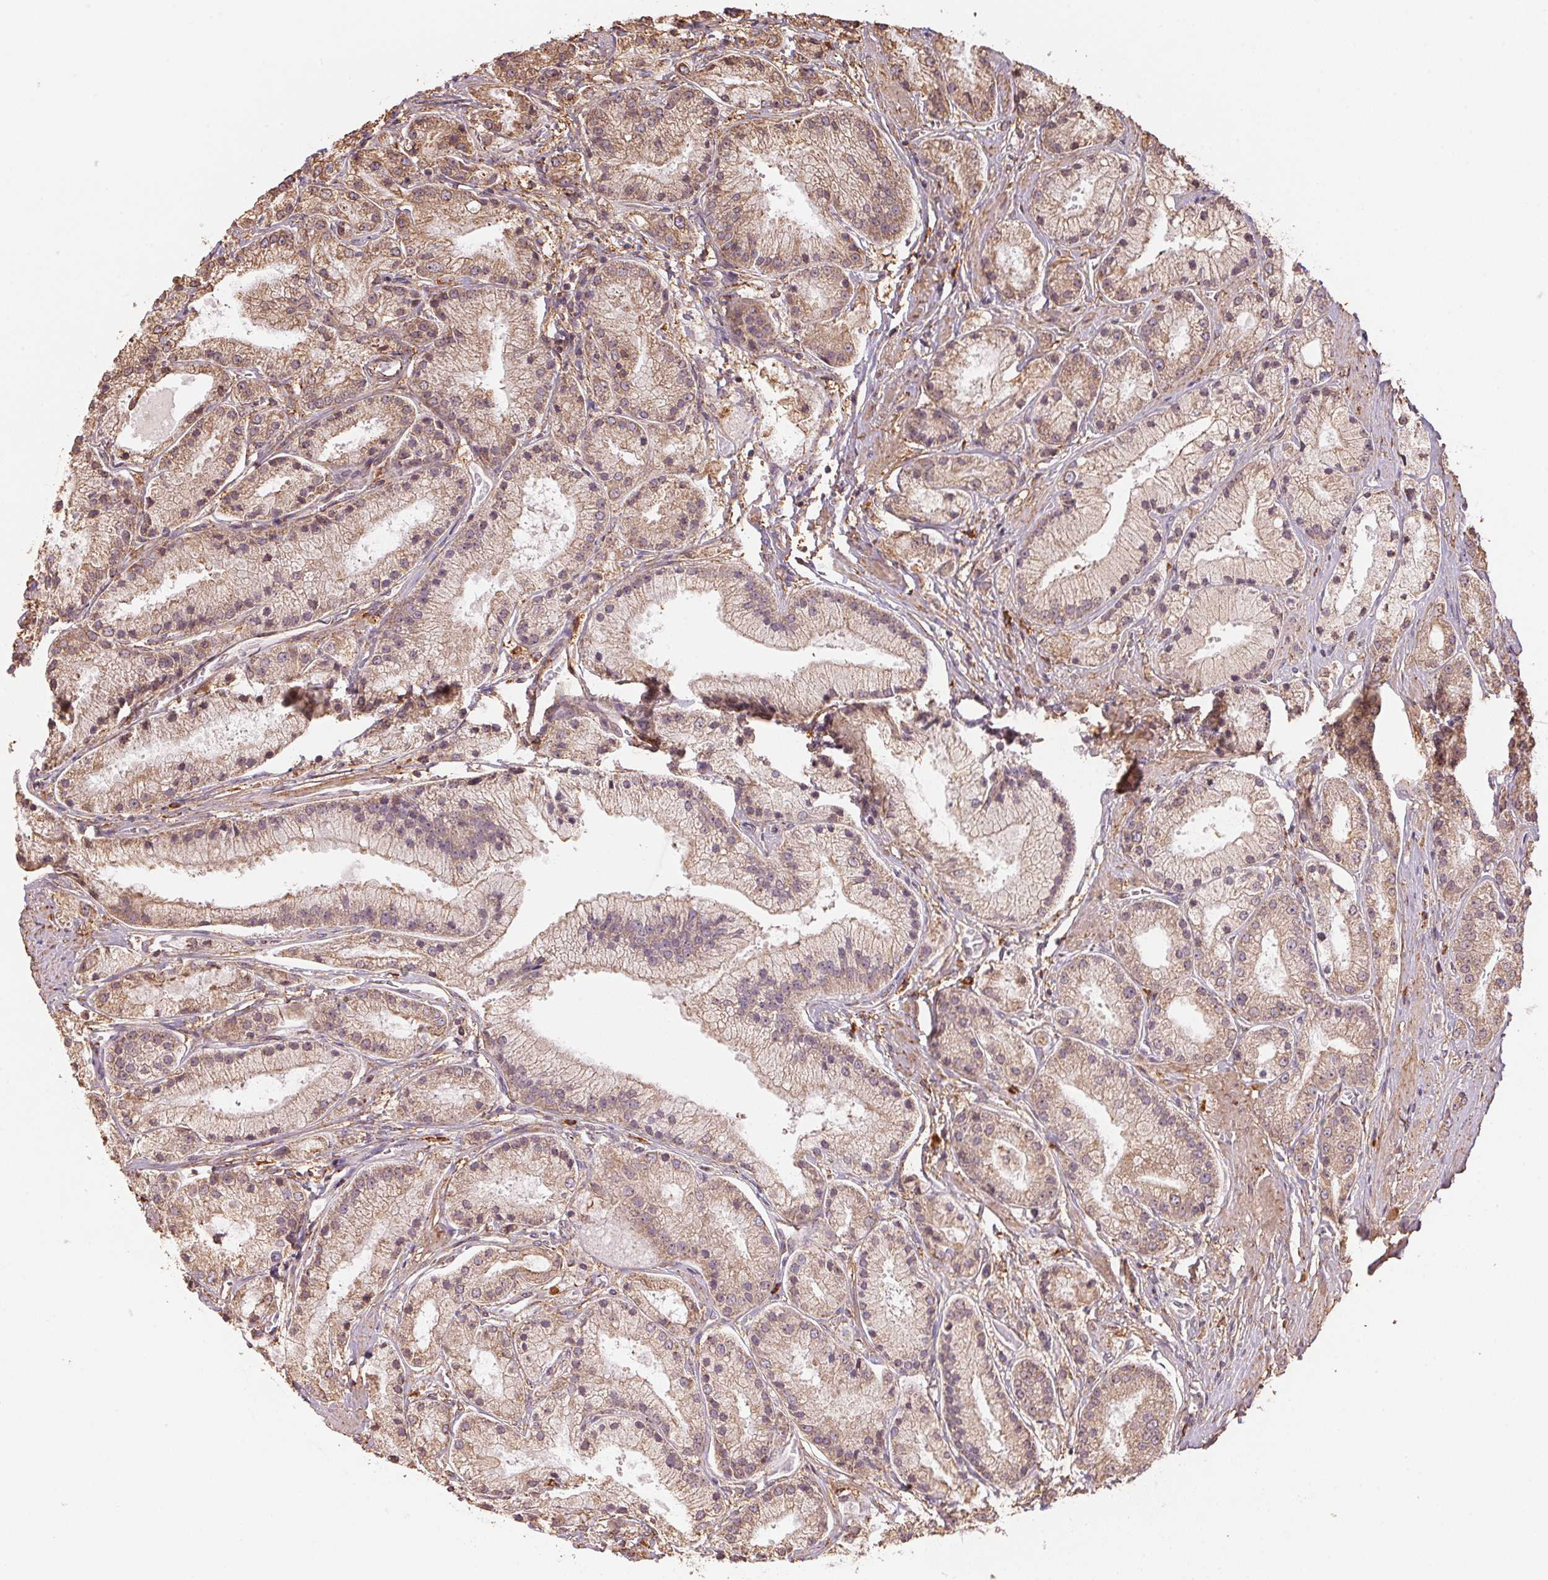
{"staining": {"intensity": "moderate", "quantity": ">75%", "location": "cytoplasmic/membranous"}, "tissue": "prostate cancer", "cell_type": "Tumor cells", "image_type": "cancer", "snomed": [{"axis": "morphology", "description": "Adenocarcinoma, High grade"}, {"axis": "topography", "description": "Prostate"}], "caption": "Immunohistochemistry (IHC) of human prostate cancer (high-grade adenocarcinoma) exhibits medium levels of moderate cytoplasmic/membranous positivity in about >75% of tumor cells.", "gene": "C6orf163", "patient": {"sex": "male", "age": 67}}